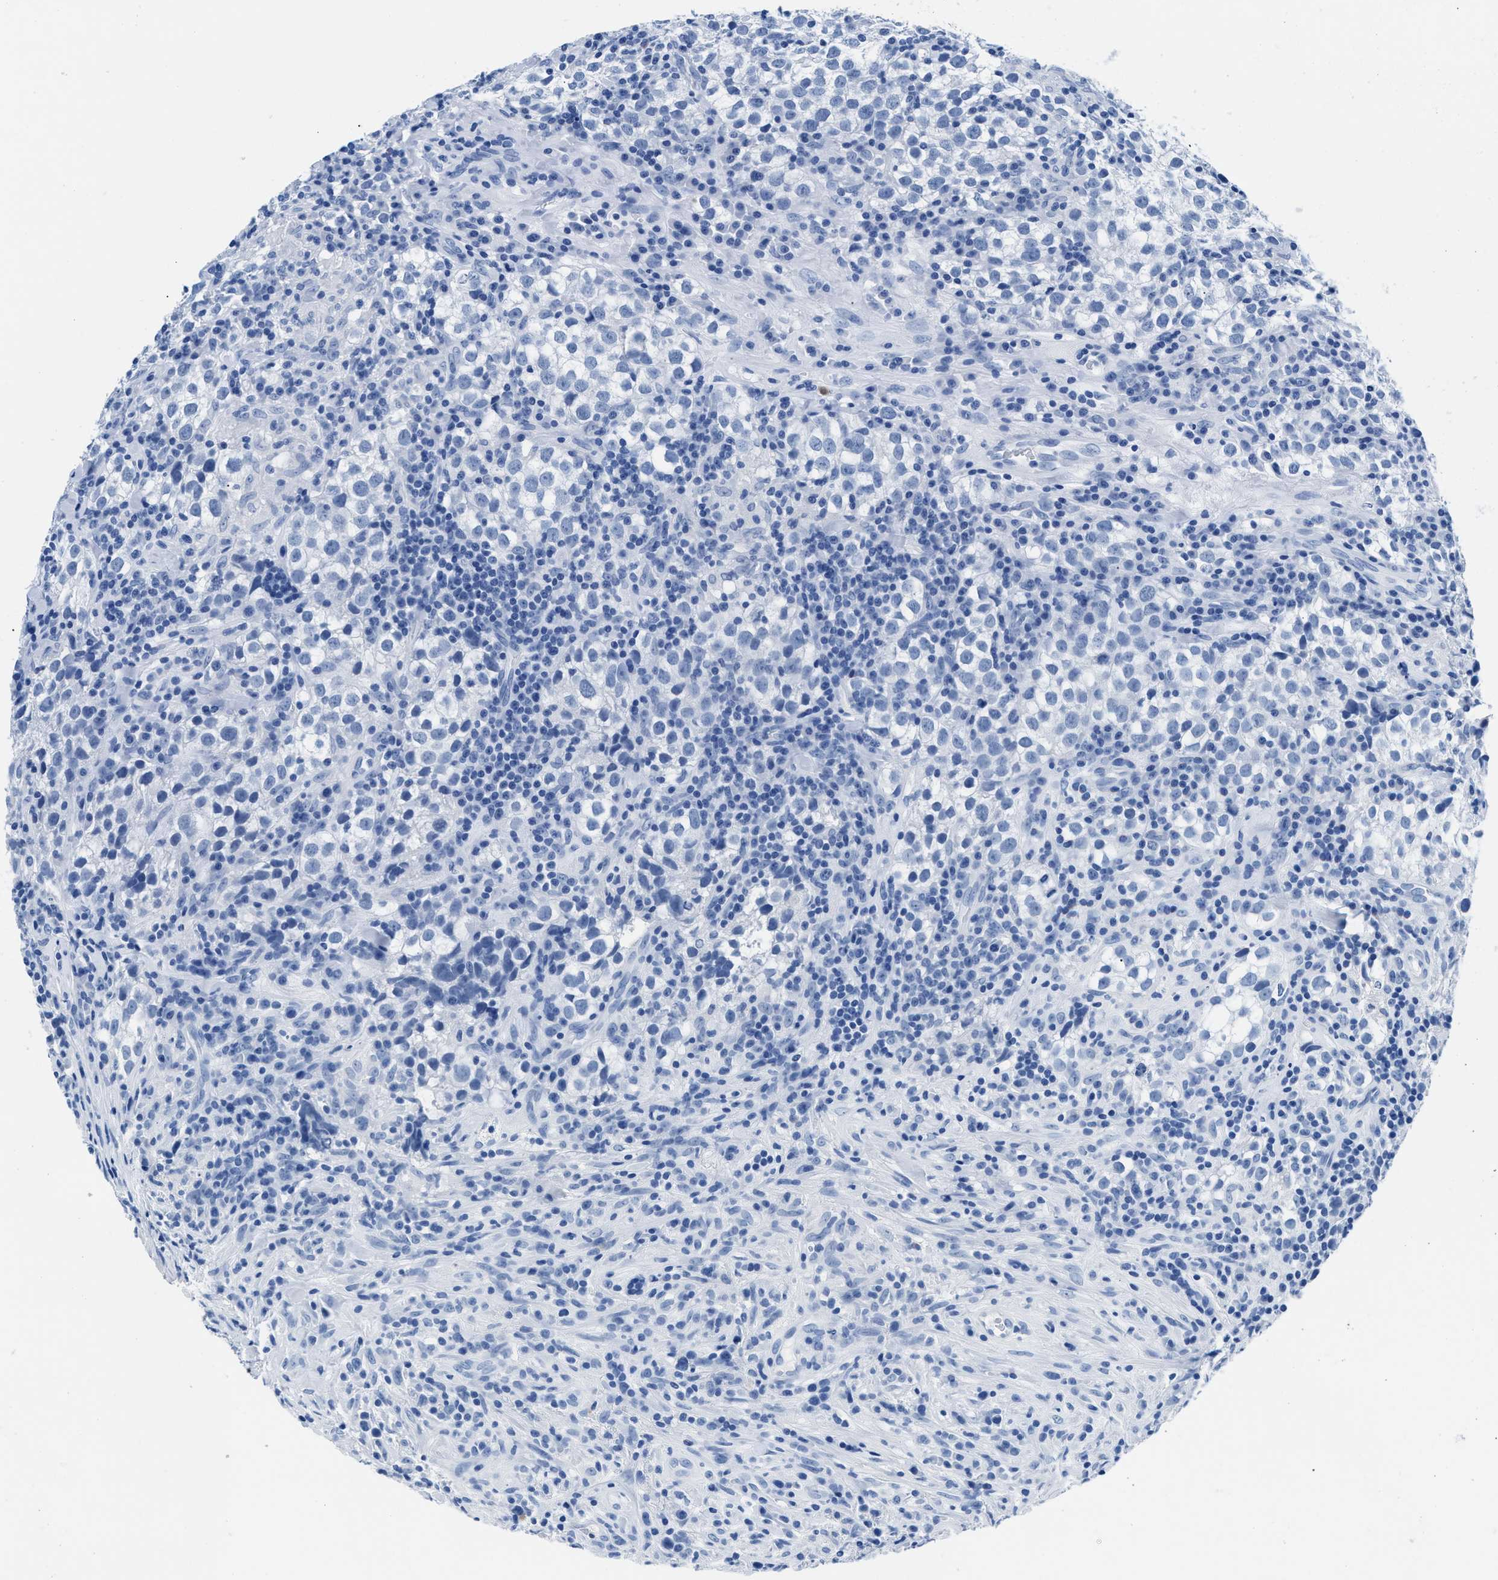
{"staining": {"intensity": "negative", "quantity": "none", "location": "none"}, "tissue": "testis cancer", "cell_type": "Tumor cells", "image_type": "cancer", "snomed": [{"axis": "morphology", "description": "Seminoma, NOS"}, {"axis": "morphology", "description": "Carcinoma, Embryonal, NOS"}, {"axis": "topography", "description": "Testis"}], "caption": "The photomicrograph reveals no significant staining in tumor cells of seminoma (testis).", "gene": "CPS1", "patient": {"sex": "male", "age": 36}}